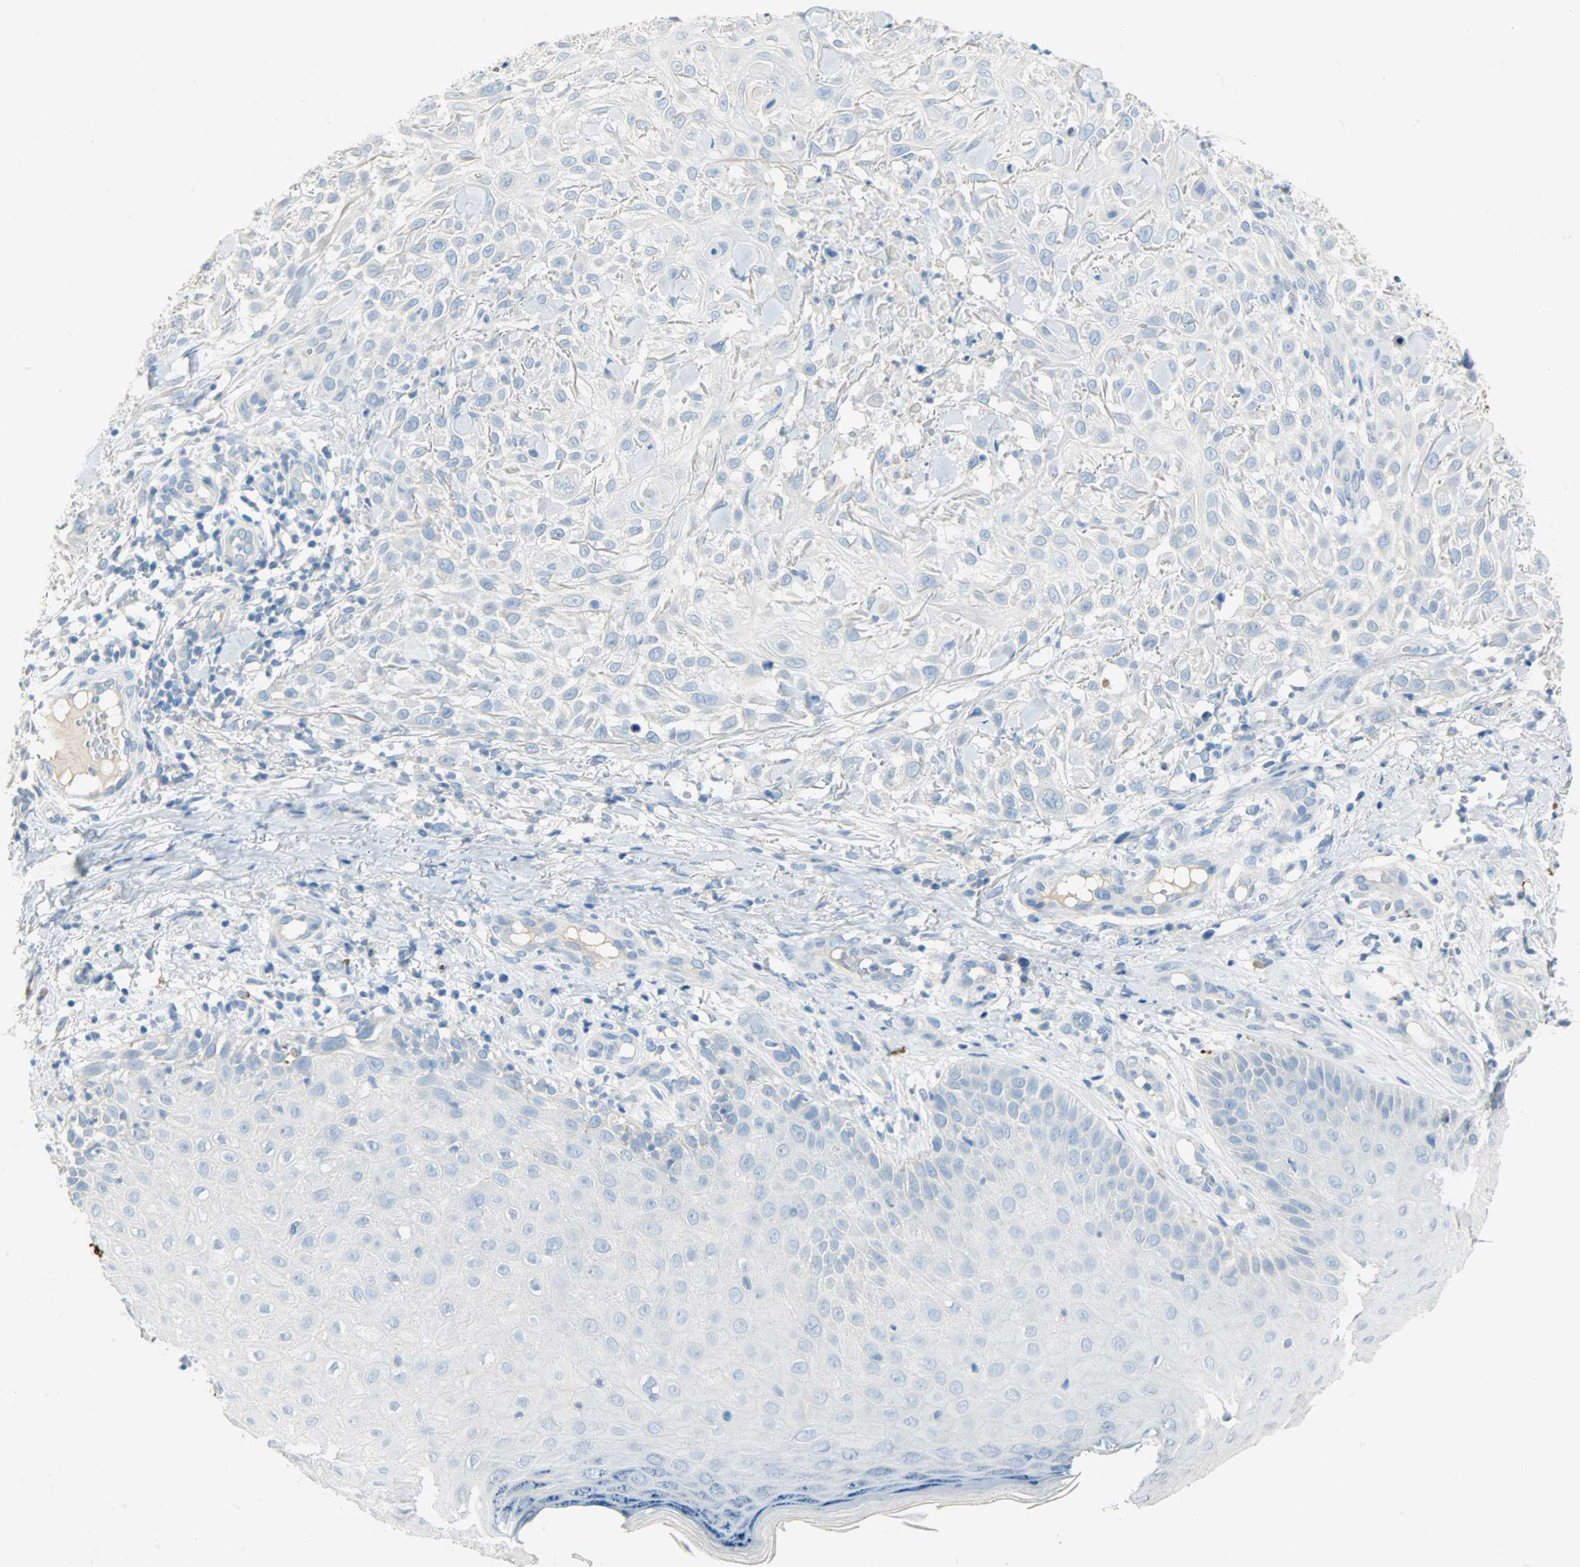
{"staining": {"intensity": "negative", "quantity": "none", "location": "none"}, "tissue": "skin cancer", "cell_type": "Tumor cells", "image_type": "cancer", "snomed": [{"axis": "morphology", "description": "Squamous cell carcinoma, NOS"}, {"axis": "topography", "description": "Skin"}], "caption": "This is a micrograph of immunohistochemistry (IHC) staining of skin cancer (squamous cell carcinoma), which shows no positivity in tumor cells.", "gene": "PROM1", "patient": {"sex": "female", "age": 42}}